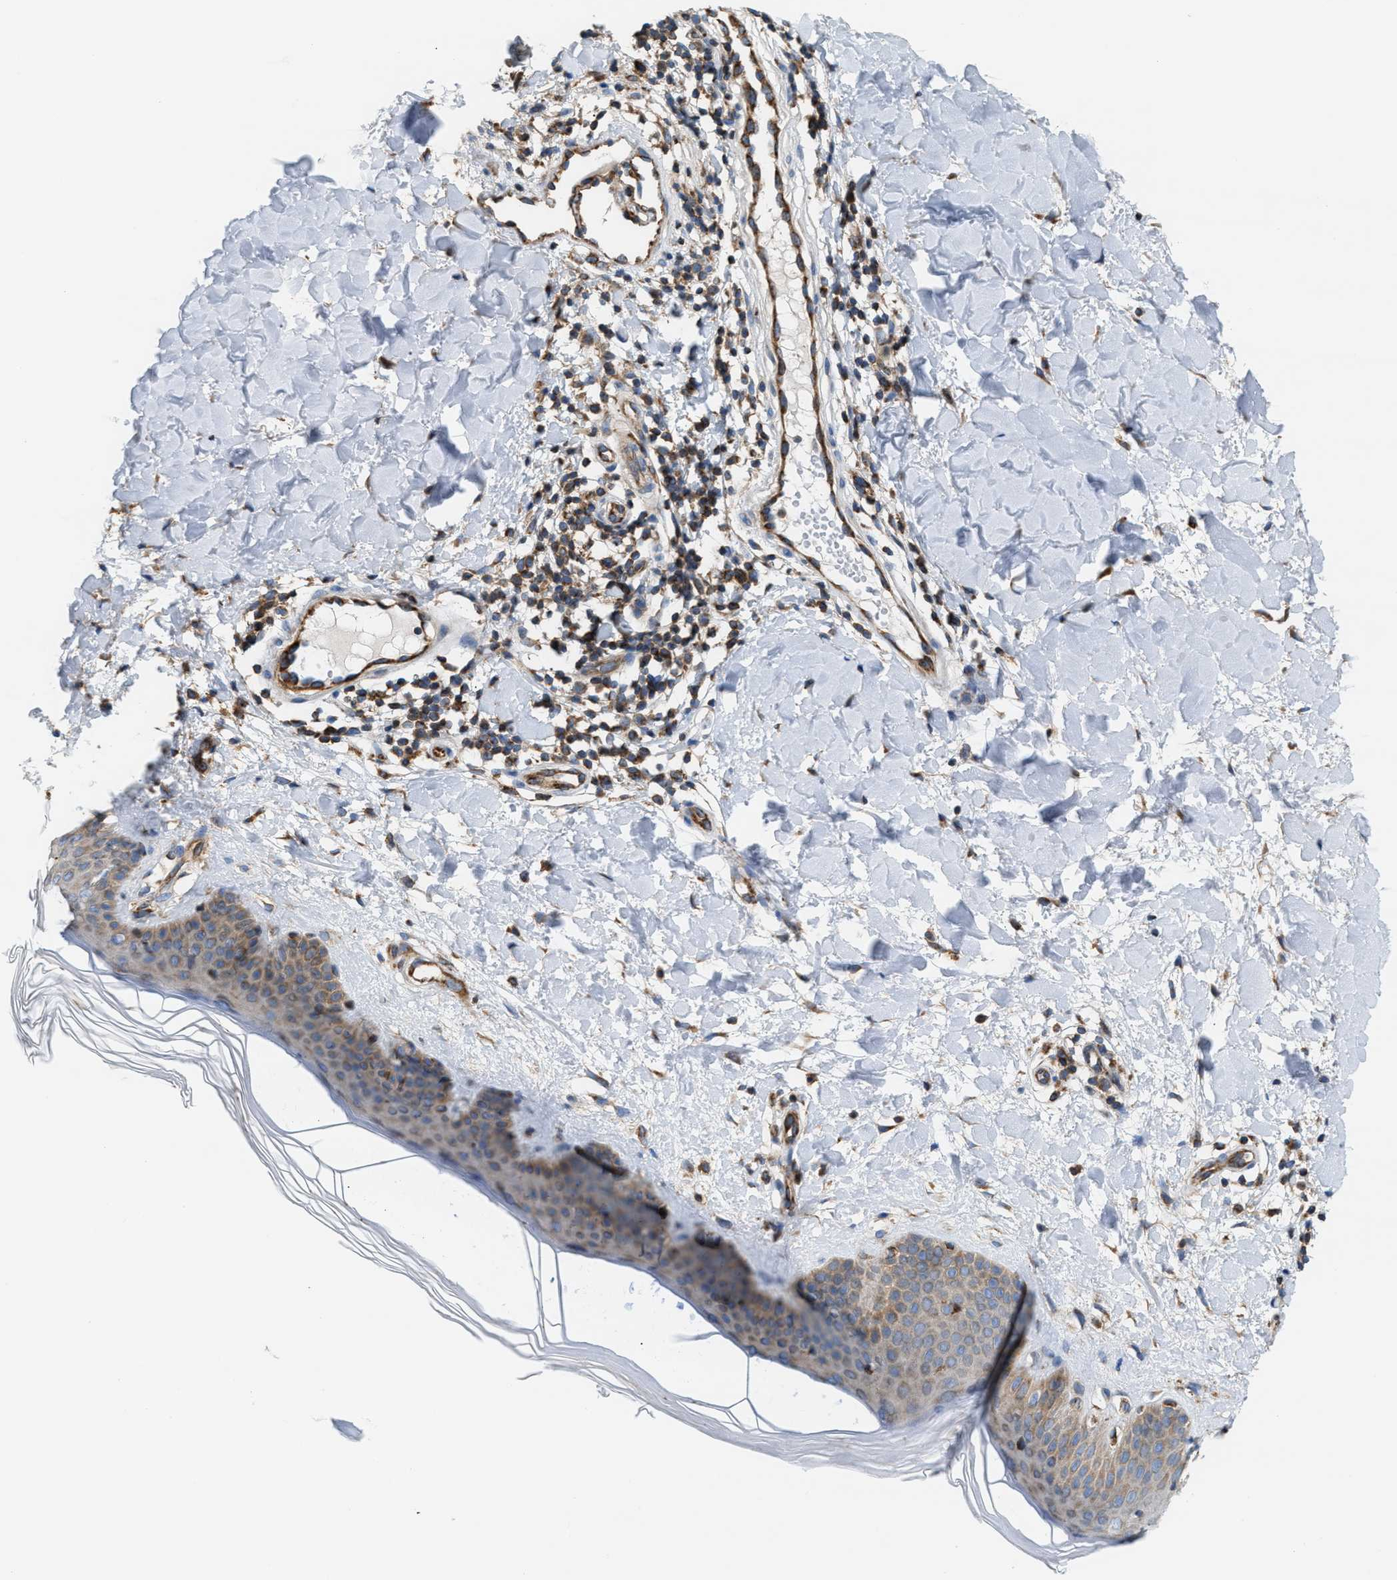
{"staining": {"intensity": "moderate", "quantity": ">75%", "location": "cytoplasmic/membranous"}, "tissue": "skin", "cell_type": "Fibroblasts", "image_type": "normal", "snomed": [{"axis": "morphology", "description": "Normal tissue, NOS"}, {"axis": "morphology", "description": "Malignant melanoma, Metastatic site"}, {"axis": "topography", "description": "Skin"}], "caption": "Fibroblasts demonstrate moderate cytoplasmic/membranous expression in about >75% of cells in benign skin.", "gene": "TBC1D15", "patient": {"sex": "male", "age": 41}}